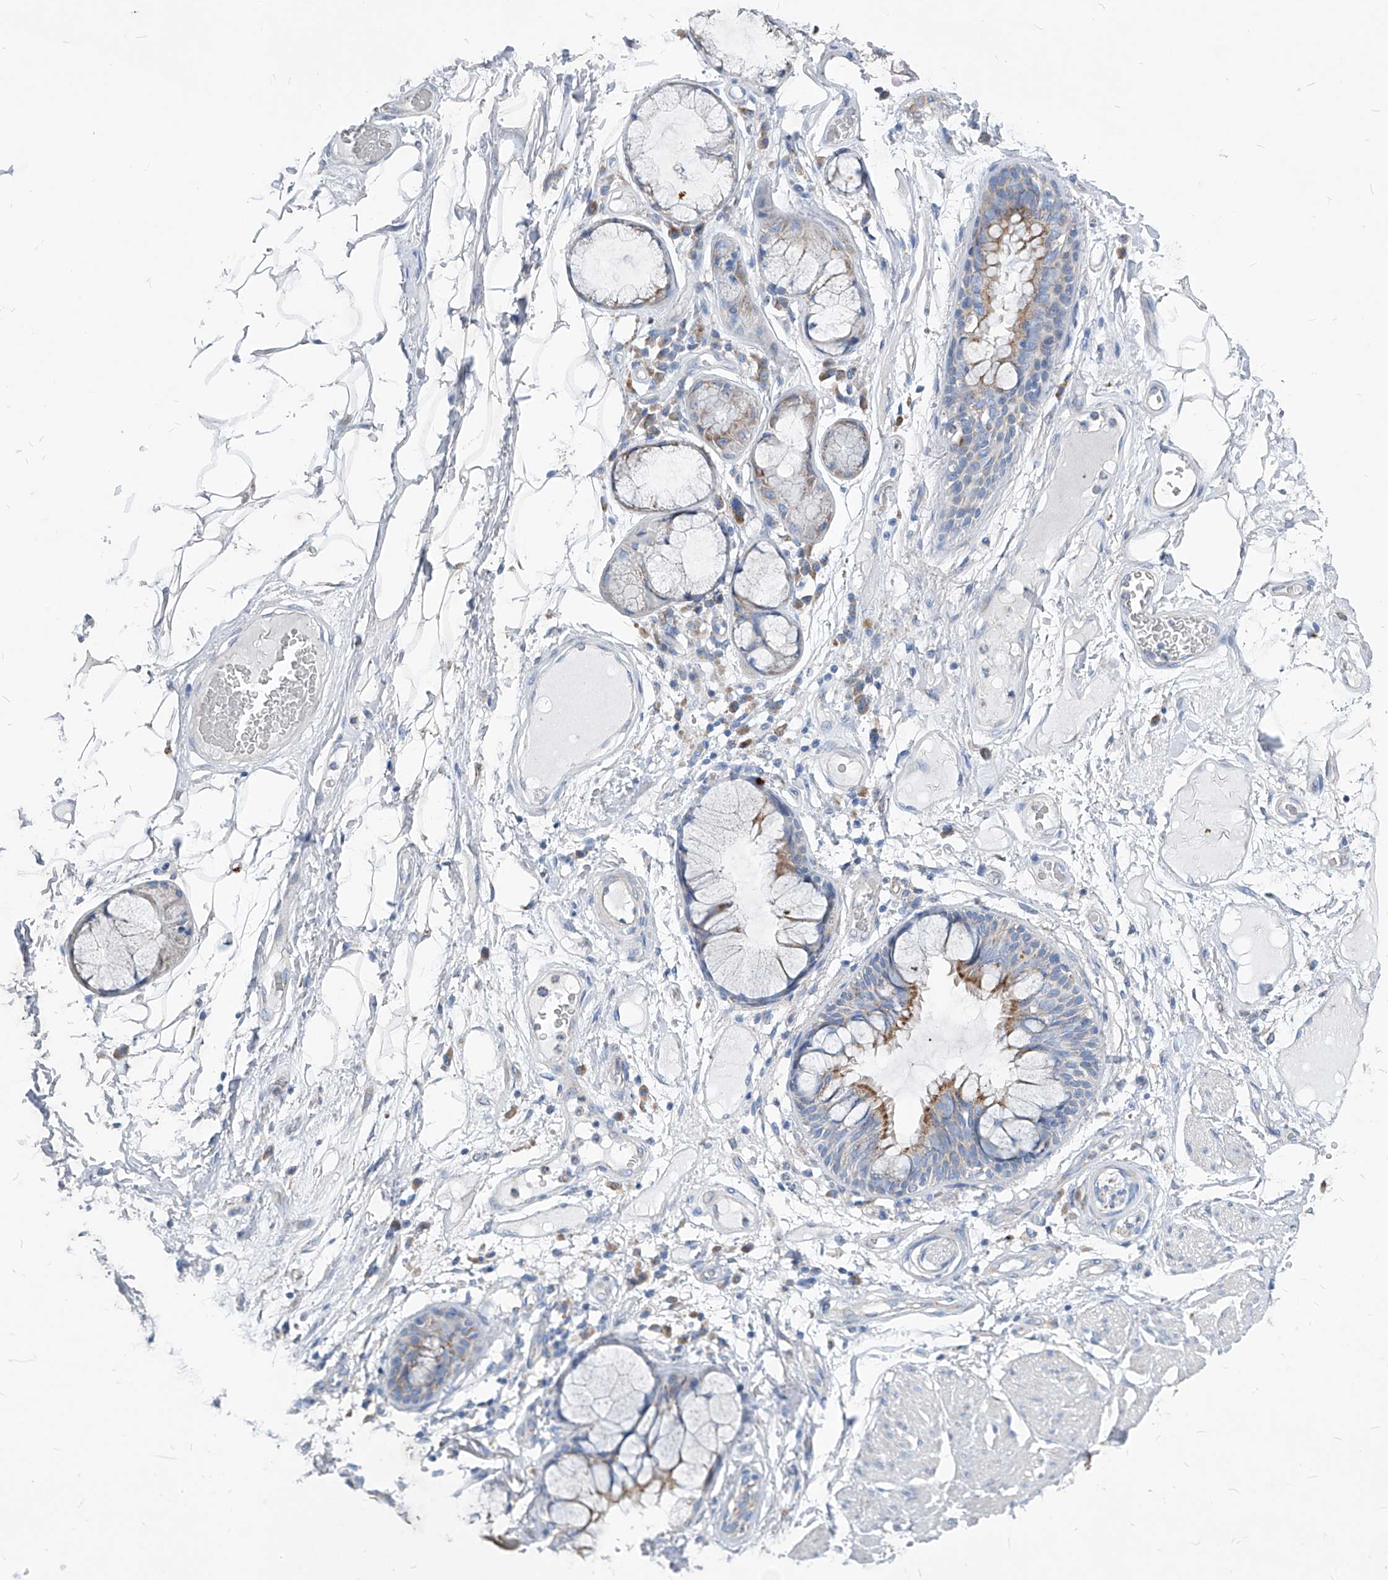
{"staining": {"intensity": "negative", "quantity": "none", "location": "none"}, "tissue": "adipose tissue", "cell_type": "Adipocytes", "image_type": "normal", "snomed": [{"axis": "morphology", "description": "Normal tissue, NOS"}, {"axis": "topography", "description": "Bronchus"}], "caption": "The photomicrograph shows no staining of adipocytes in unremarkable adipose tissue.", "gene": "AGPS", "patient": {"sex": "male", "age": 66}}